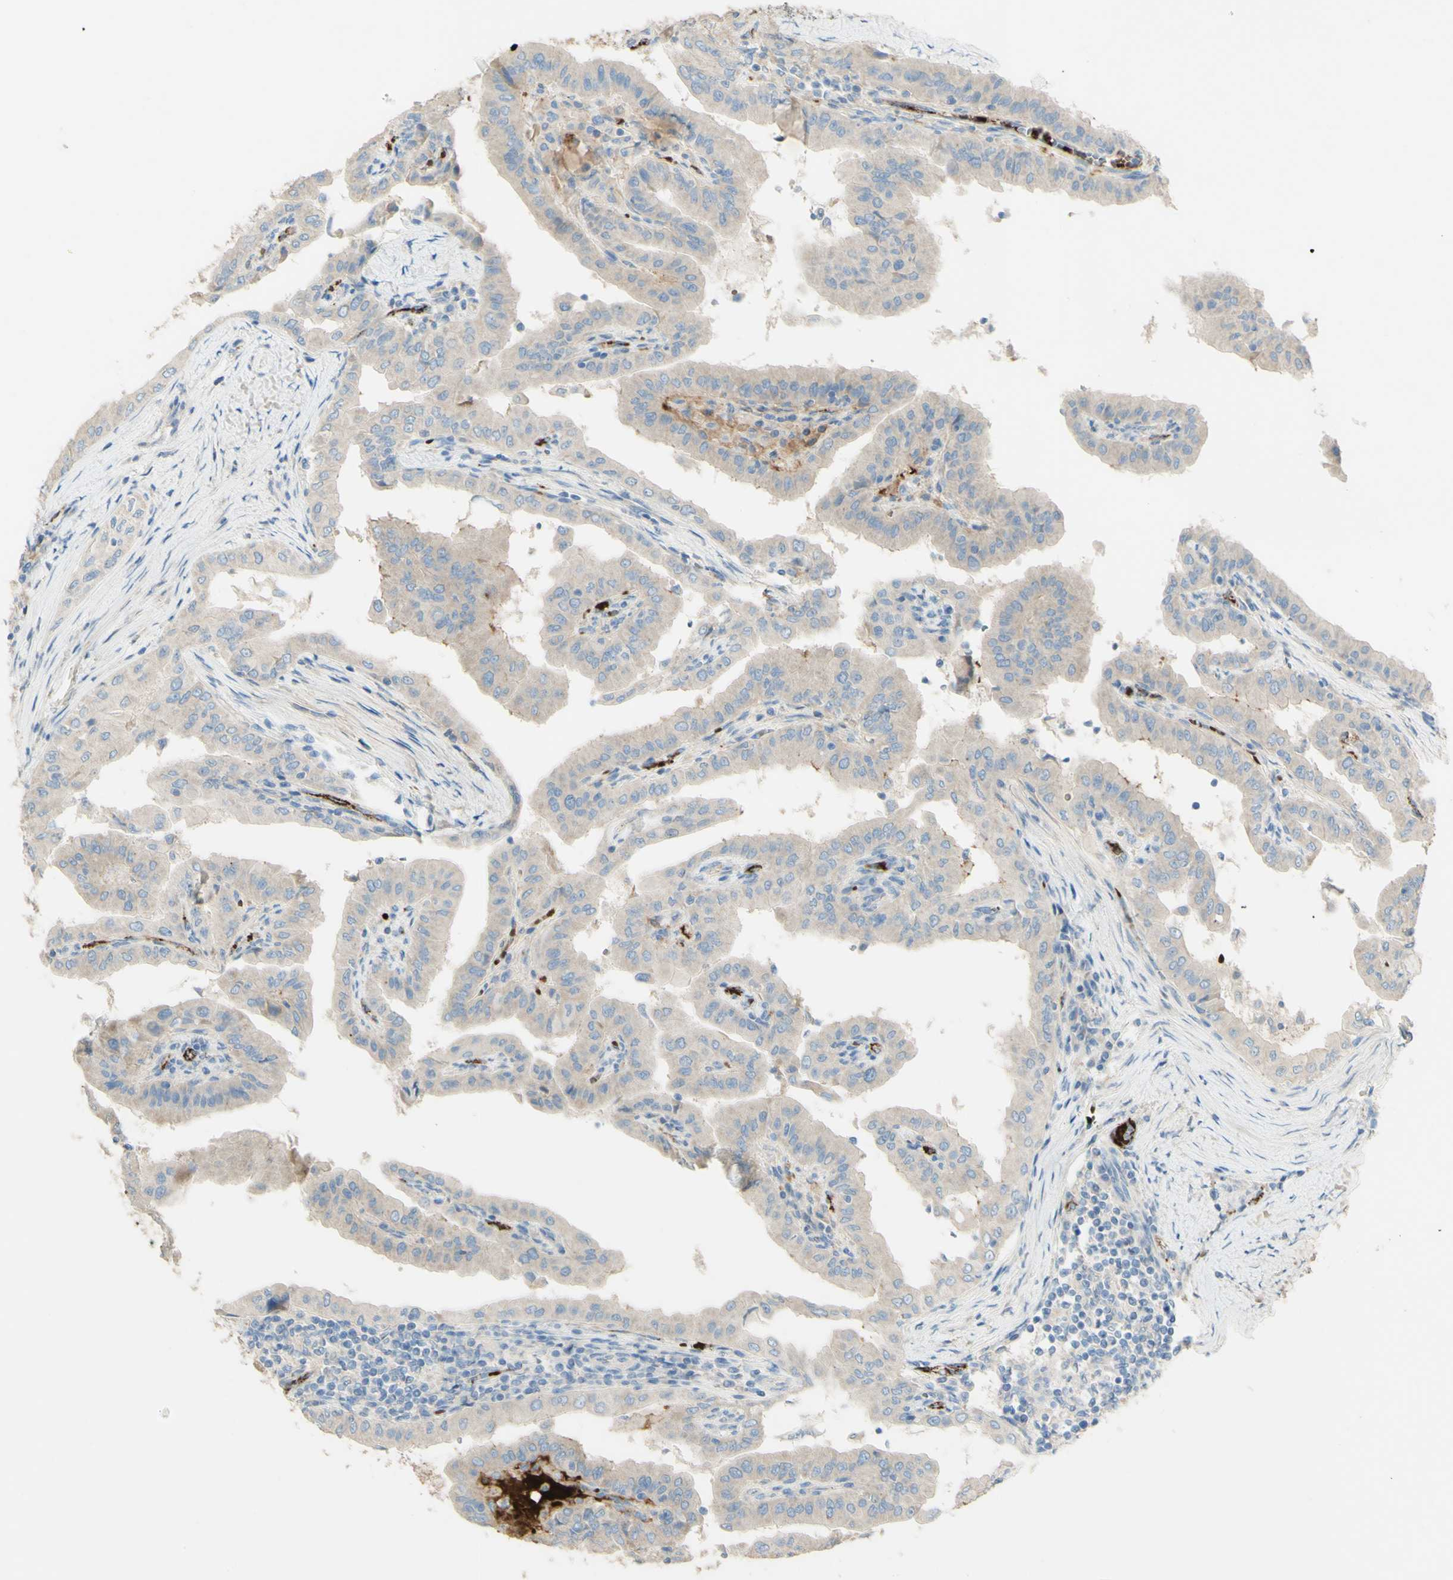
{"staining": {"intensity": "weak", "quantity": ">75%", "location": "cytoplasmic/membranous"}, "tissue": "thyroid cancer", "cell_type": "Tumor cells", "image_type": "cancer", "snomed": [{"axis": "morphology", "description": "Papillary adenocarcinoma, NOS"}, {"axis": "topography", "description": "Thyroid gland"}], "caption": "Protein expression analysis of human papillary adenocarcinoma (thyroid) reveals weak cytoplasmic/membranous positivity in approximately >75% of tumor cells.", "gene": "GAN", "patient": {"sex": "male", "age": 33}}